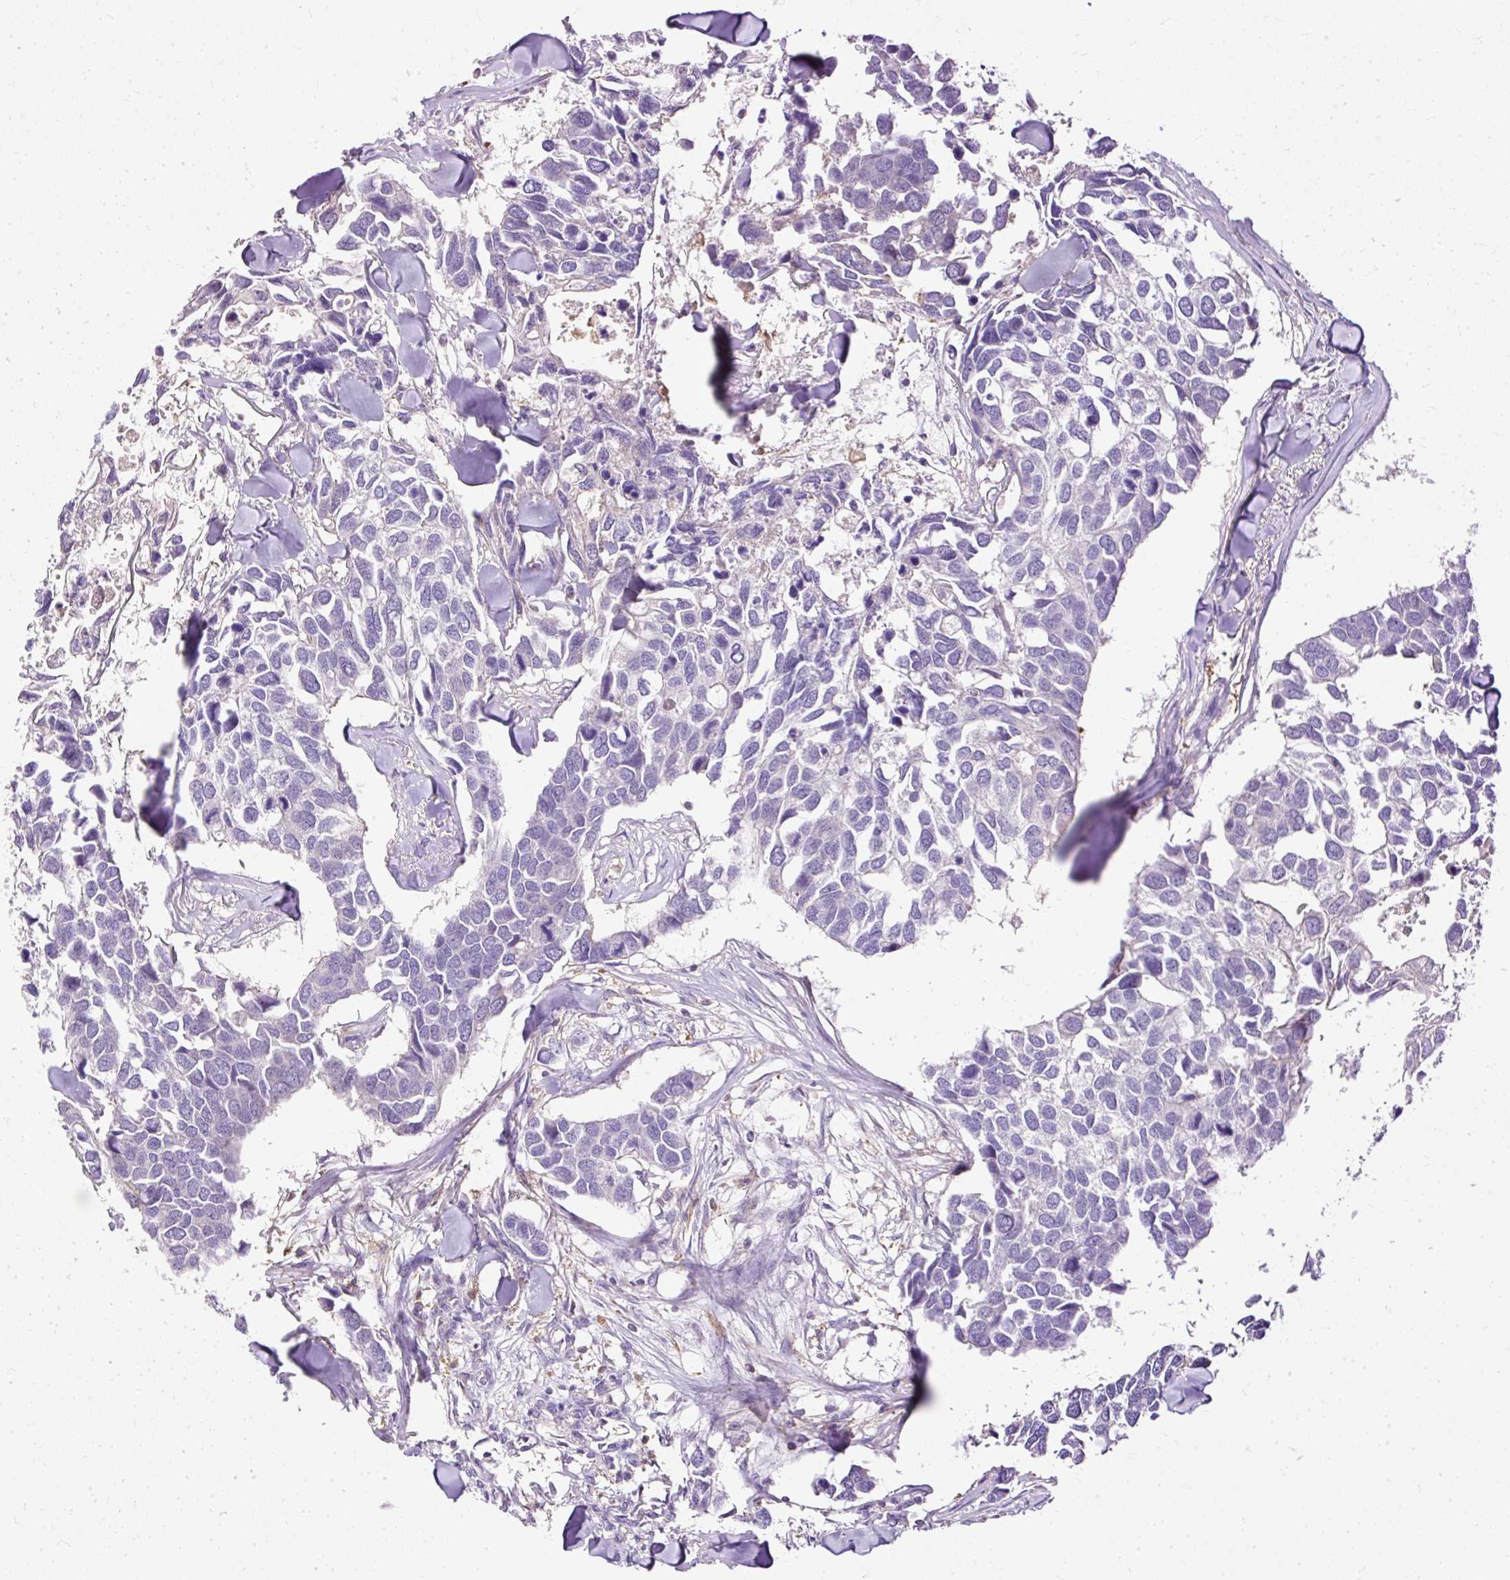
{"staining": {"intensity": "negative", "quantity": "none", "location": "none"}, "tissue": "breast cancer", "cell_type": "Tumor cells", "image_type": "cancer", "snomed": [{"axis": "morphology", "description": "Duct carcinoma"}, {"axis": "topography", "description": "Breast"}], "caption": "Human breast cancer (invasive ductal carcinoma) stained for a protein using immunohistochemistry demonstrates no positivity in tumor cells.", "gene": "TWF2", "patient": {"sex": "female", "age": 83}}